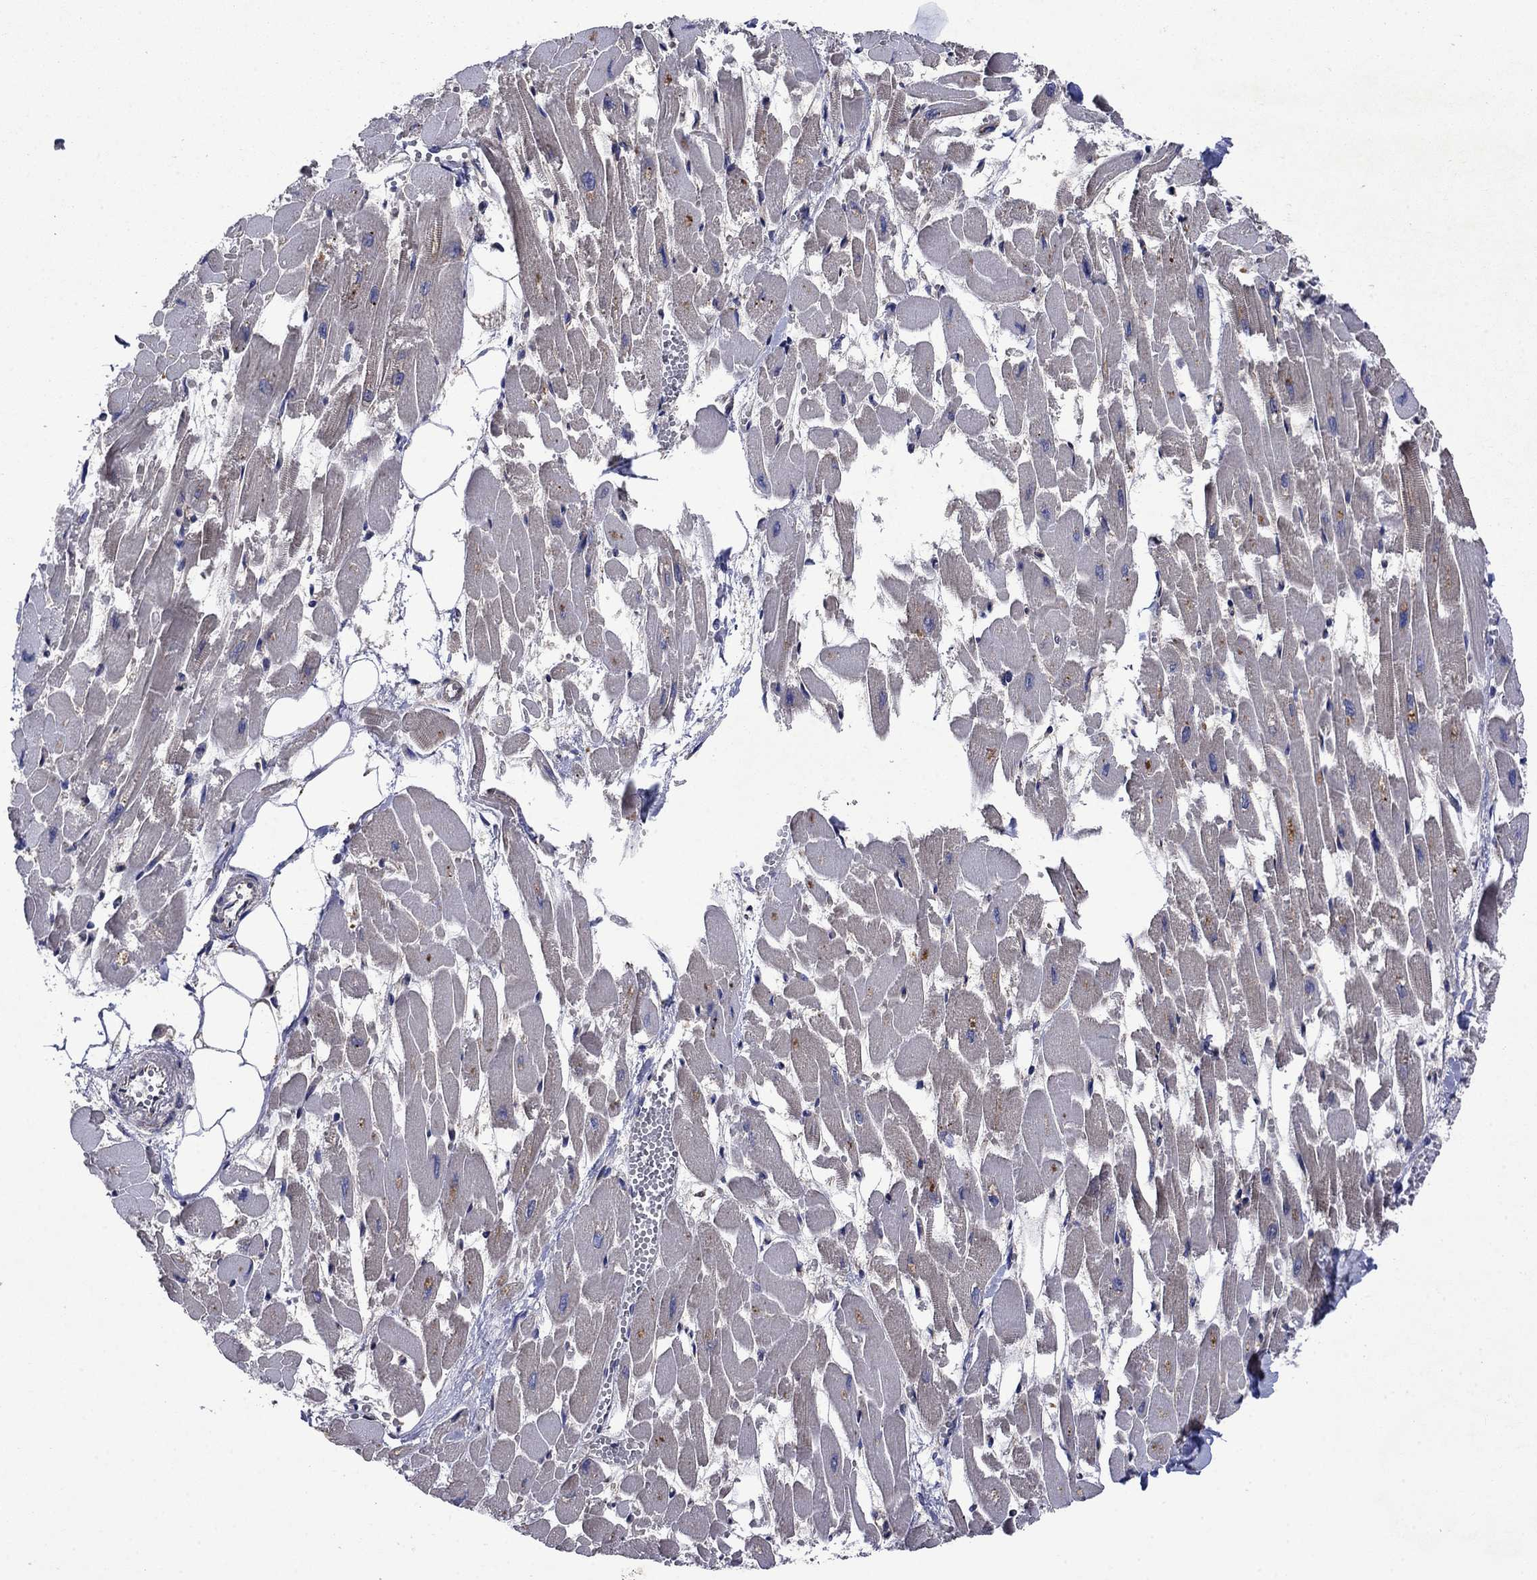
{"staining": {"intensity": "negative", "quantity": "none", "location": "none"}, "tissue": "heart muscle", "cell_type": "Cardiomyocytes", "image_type": "normal", "snomed": [{"axis": "morphology", "description": "Normal tissue, NOS"}, {"axis": "topography", "description": "Heart"}], "caption": "IHC histopathology image of normal human heart muscle stained for a protein (brown), which shows no expression in cardiomyocytes.", "gene": "KIF22", "patient": {"sex": "female", "age": 52}}